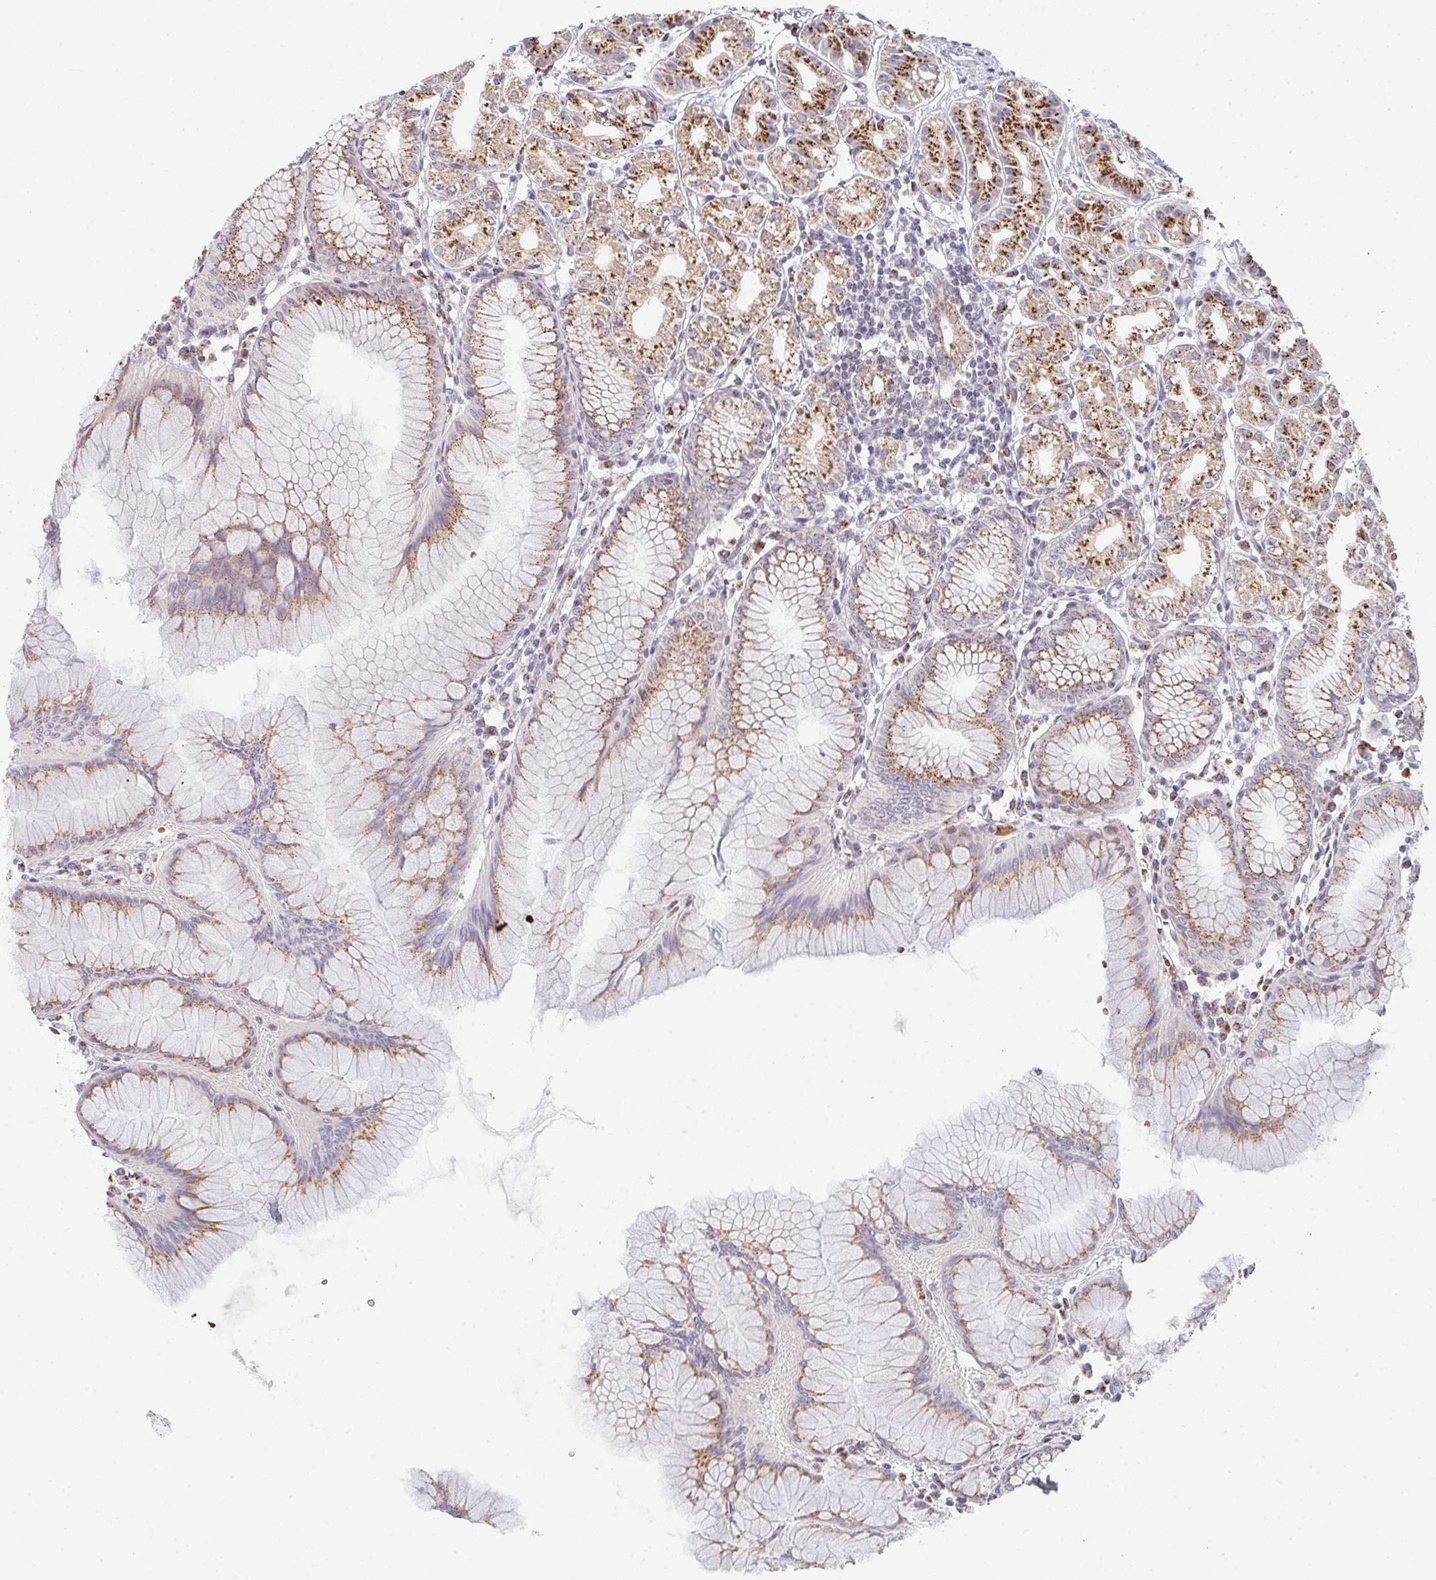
{"staining": {"intensity": "strong", "quantity": ">75%", "location": "cytoplasmic/membranous"}, "tissue": "stomach", "cell_type": "Glandular cells", "image_type": "normal", "snomed": [{"axis": "morphology", "description": "Normal tissue, NOS"}, {"axis": "topography", "description": "Stomach"}], "caption": "IHC of benign human stomach reveals high levels of strong cytoplasmic/membranous positivity in about >75% of glandular cells. (Stains: DAB (3,3'-diaminobenzidine) in brown, nuclei in blue, Microscopy: brightfield microscopy at high magnification).", "gene": "ZNF526", "patient": {"sex": "female", "age": 57}}